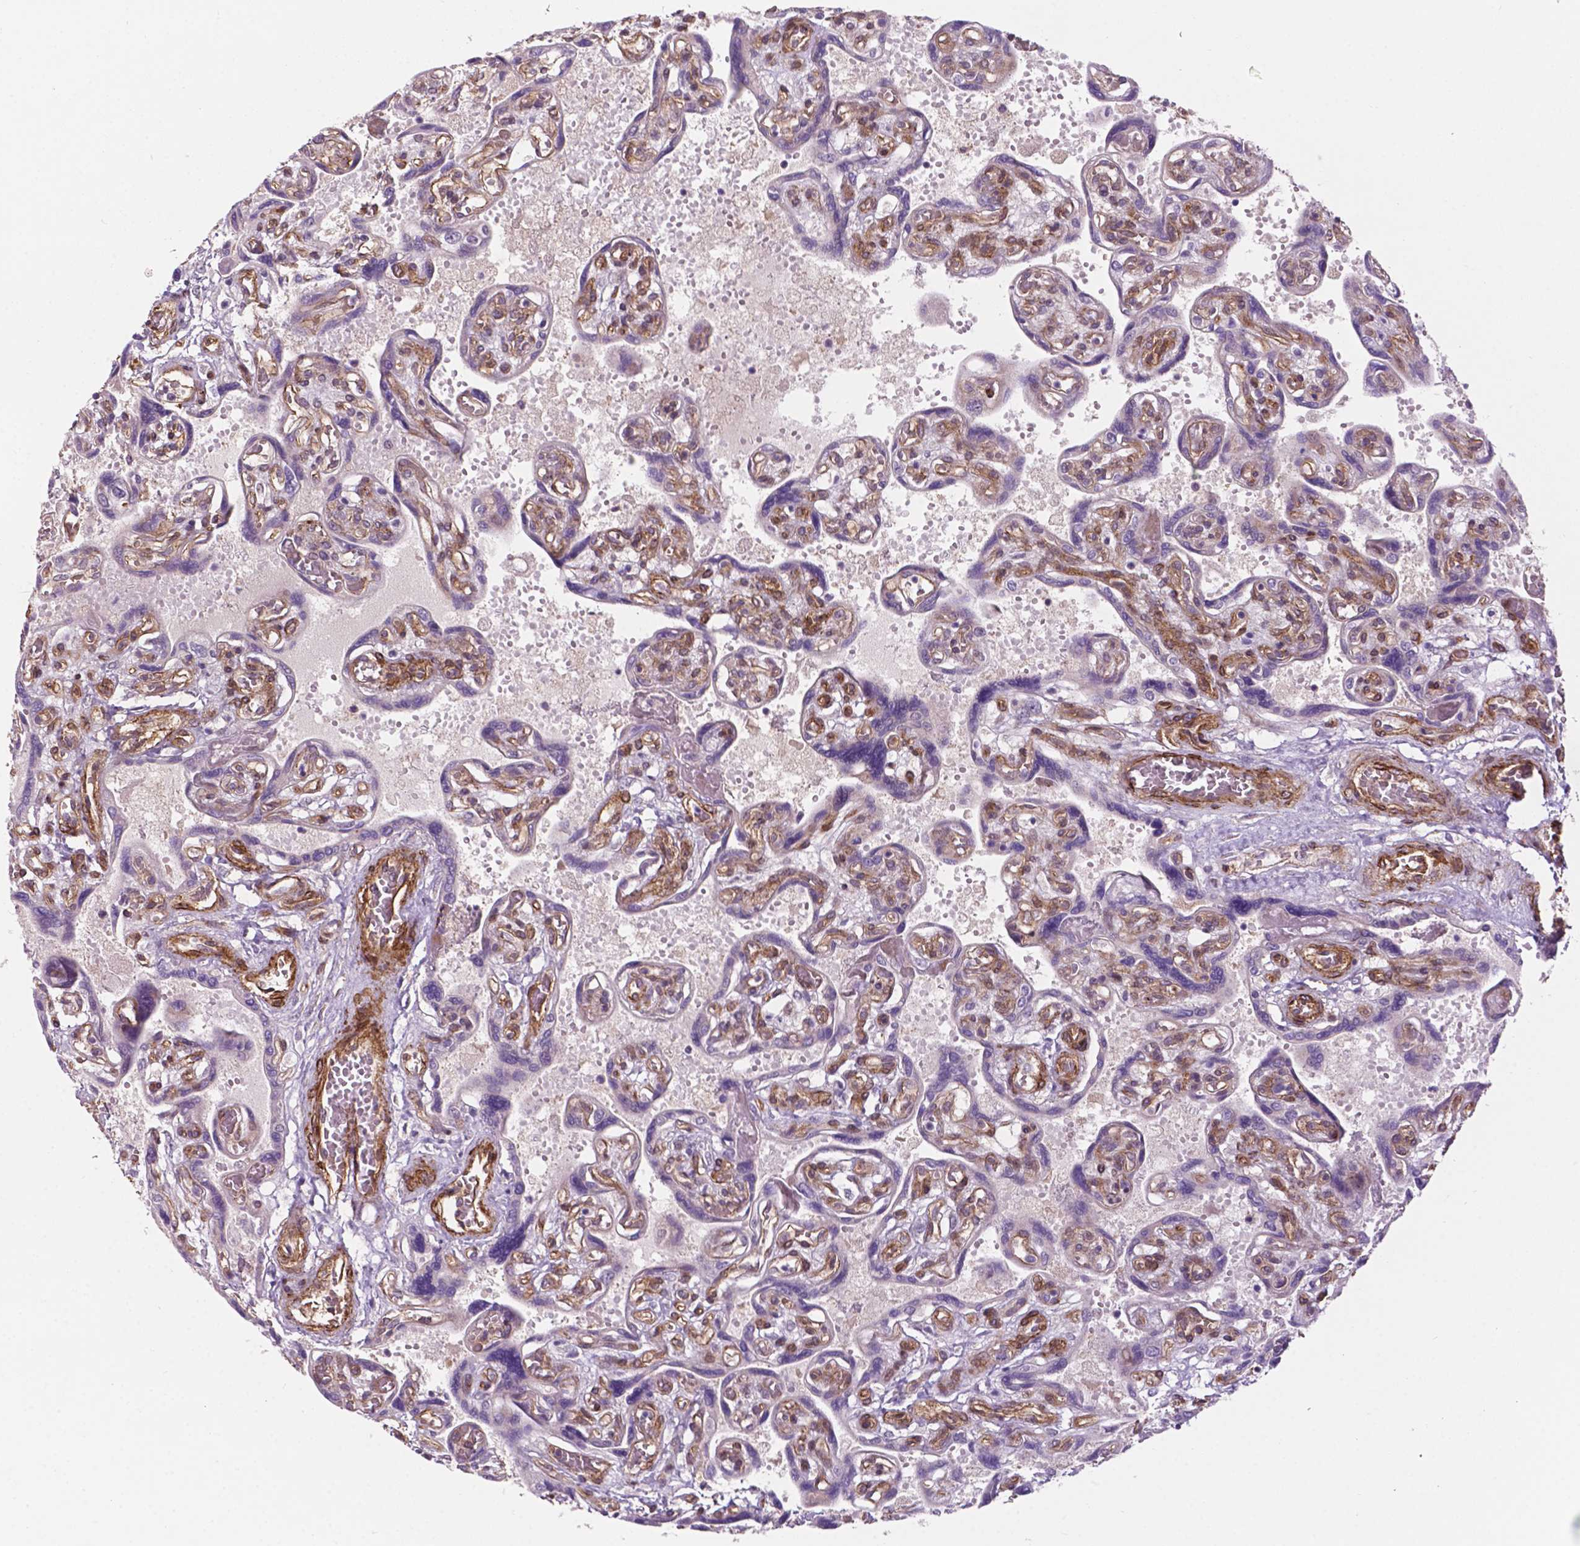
{"staining": {"intensity": "strong", "quantity": ">75%", "location": "cytoplasmic/membranous"}, "tissue": "placenta", "cell_type": "Decidual cells", "image_type": "normal", "snomed": [{"axis": "morphology", "description": "Normal tissue, NOS"}, {"axis": "topography", "description": "Placenta"}], "caption": "An IHC photomicrograph of benign tissue is shown. Protein staining in brown labels strong cytoplasmic/membranous positivity in placenta within decidual cells.", "gene": "EGFL8", "patient": {"sex": "female", "age": 32}}